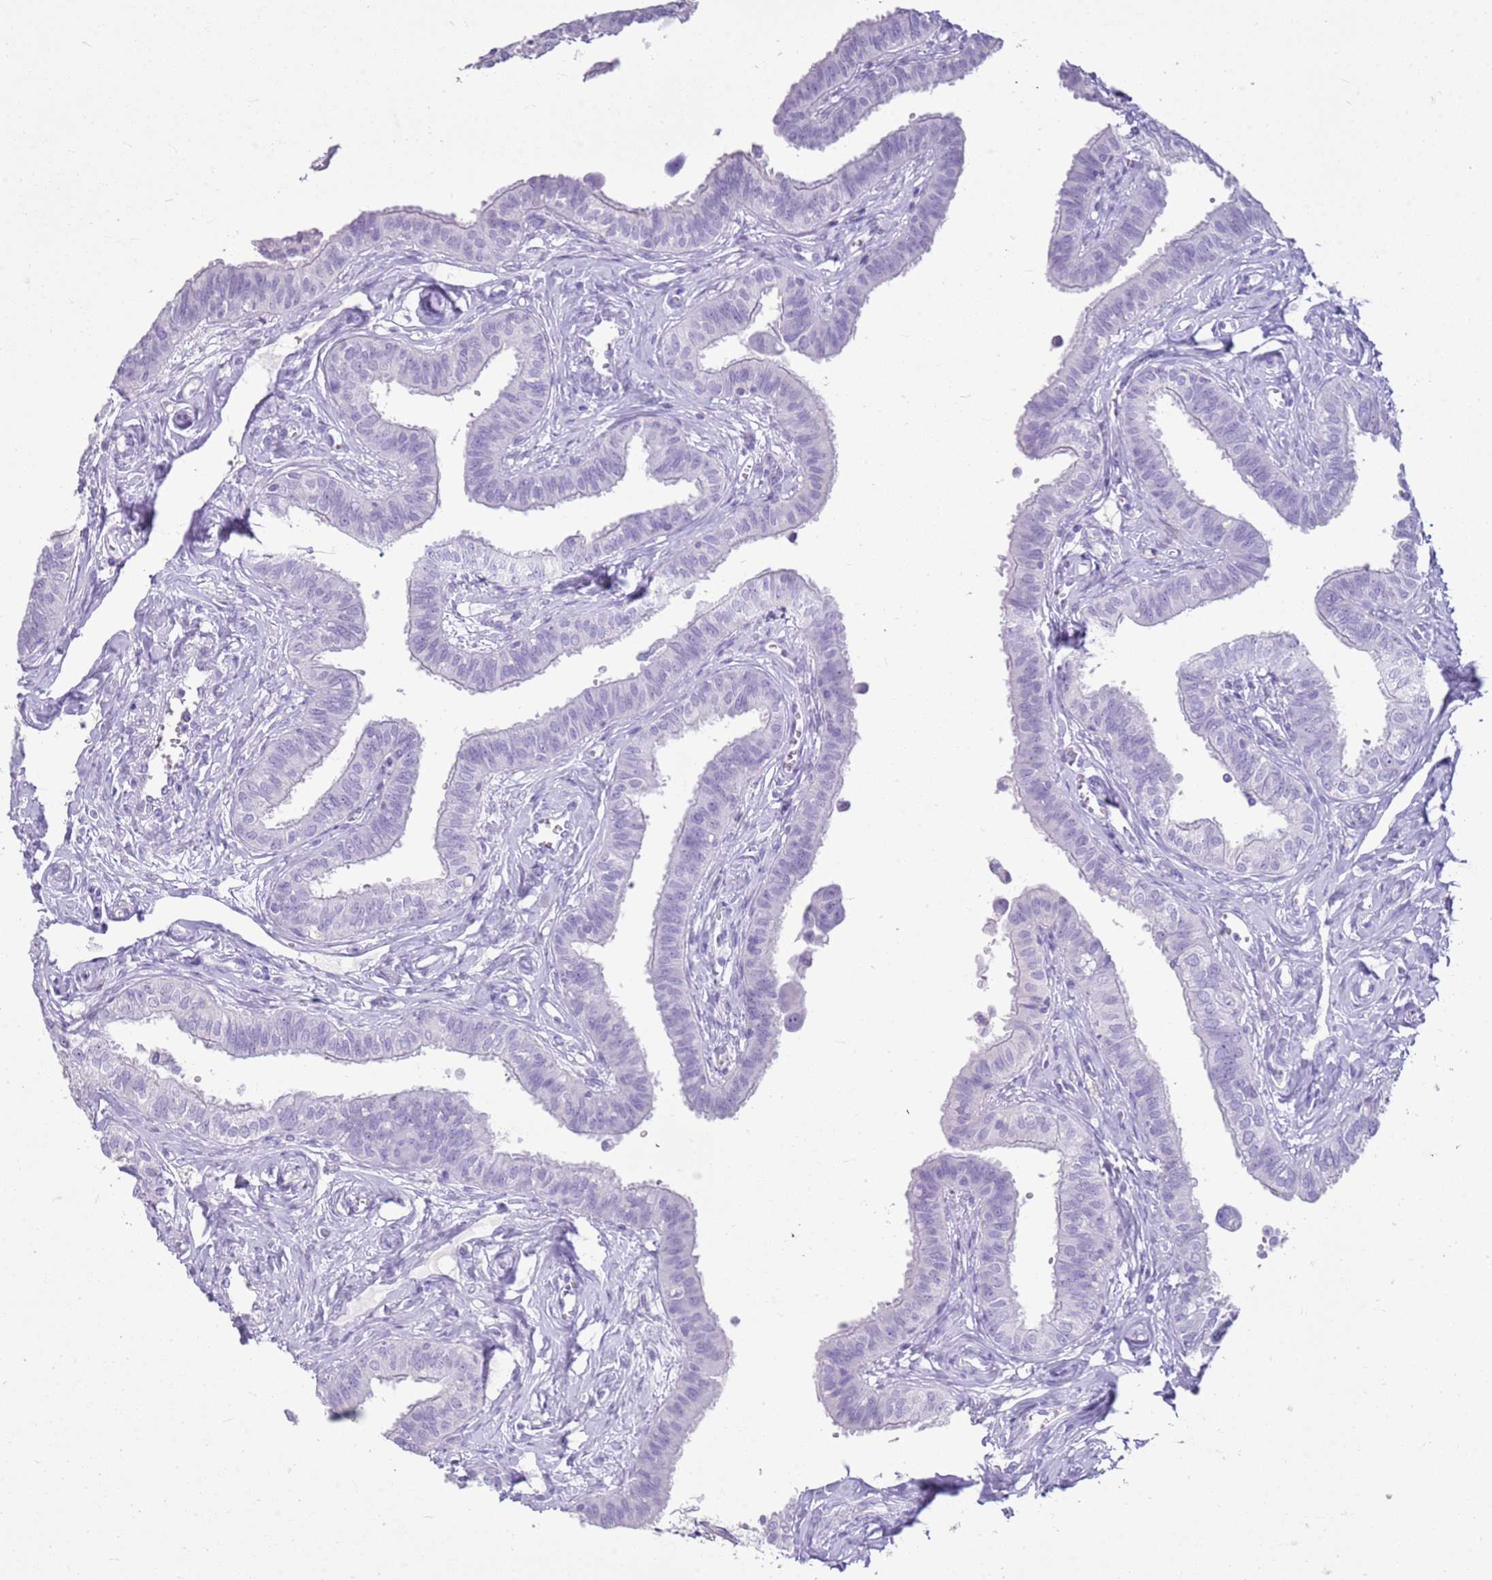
{"staining": {"intensity": "negative", "quantity": "none", "location": "none"}, "tissue": "fallopian tube", "cell_type": "Glandular cells", "image_type": "normal", "snomed": [{"axis": "morphology", "description": "Normal tissue, NOS"}, {"axis": "morphology", "description": "Carcinoma, NOS"}, {"axis": "topography", "description": "Fallopian tube"}, {"axis": "topography", "description": "Ovary"}], "caption": "Immunohistochemistry micrograph of benign fallopian tube stained for a protein (brown), which exhibits no positivity in glandular cells. (DAB IHC visualized using brightfield microscopy, high magnification).", "gene": "CA8", "patient": {"sex": "female", "age": 59}}